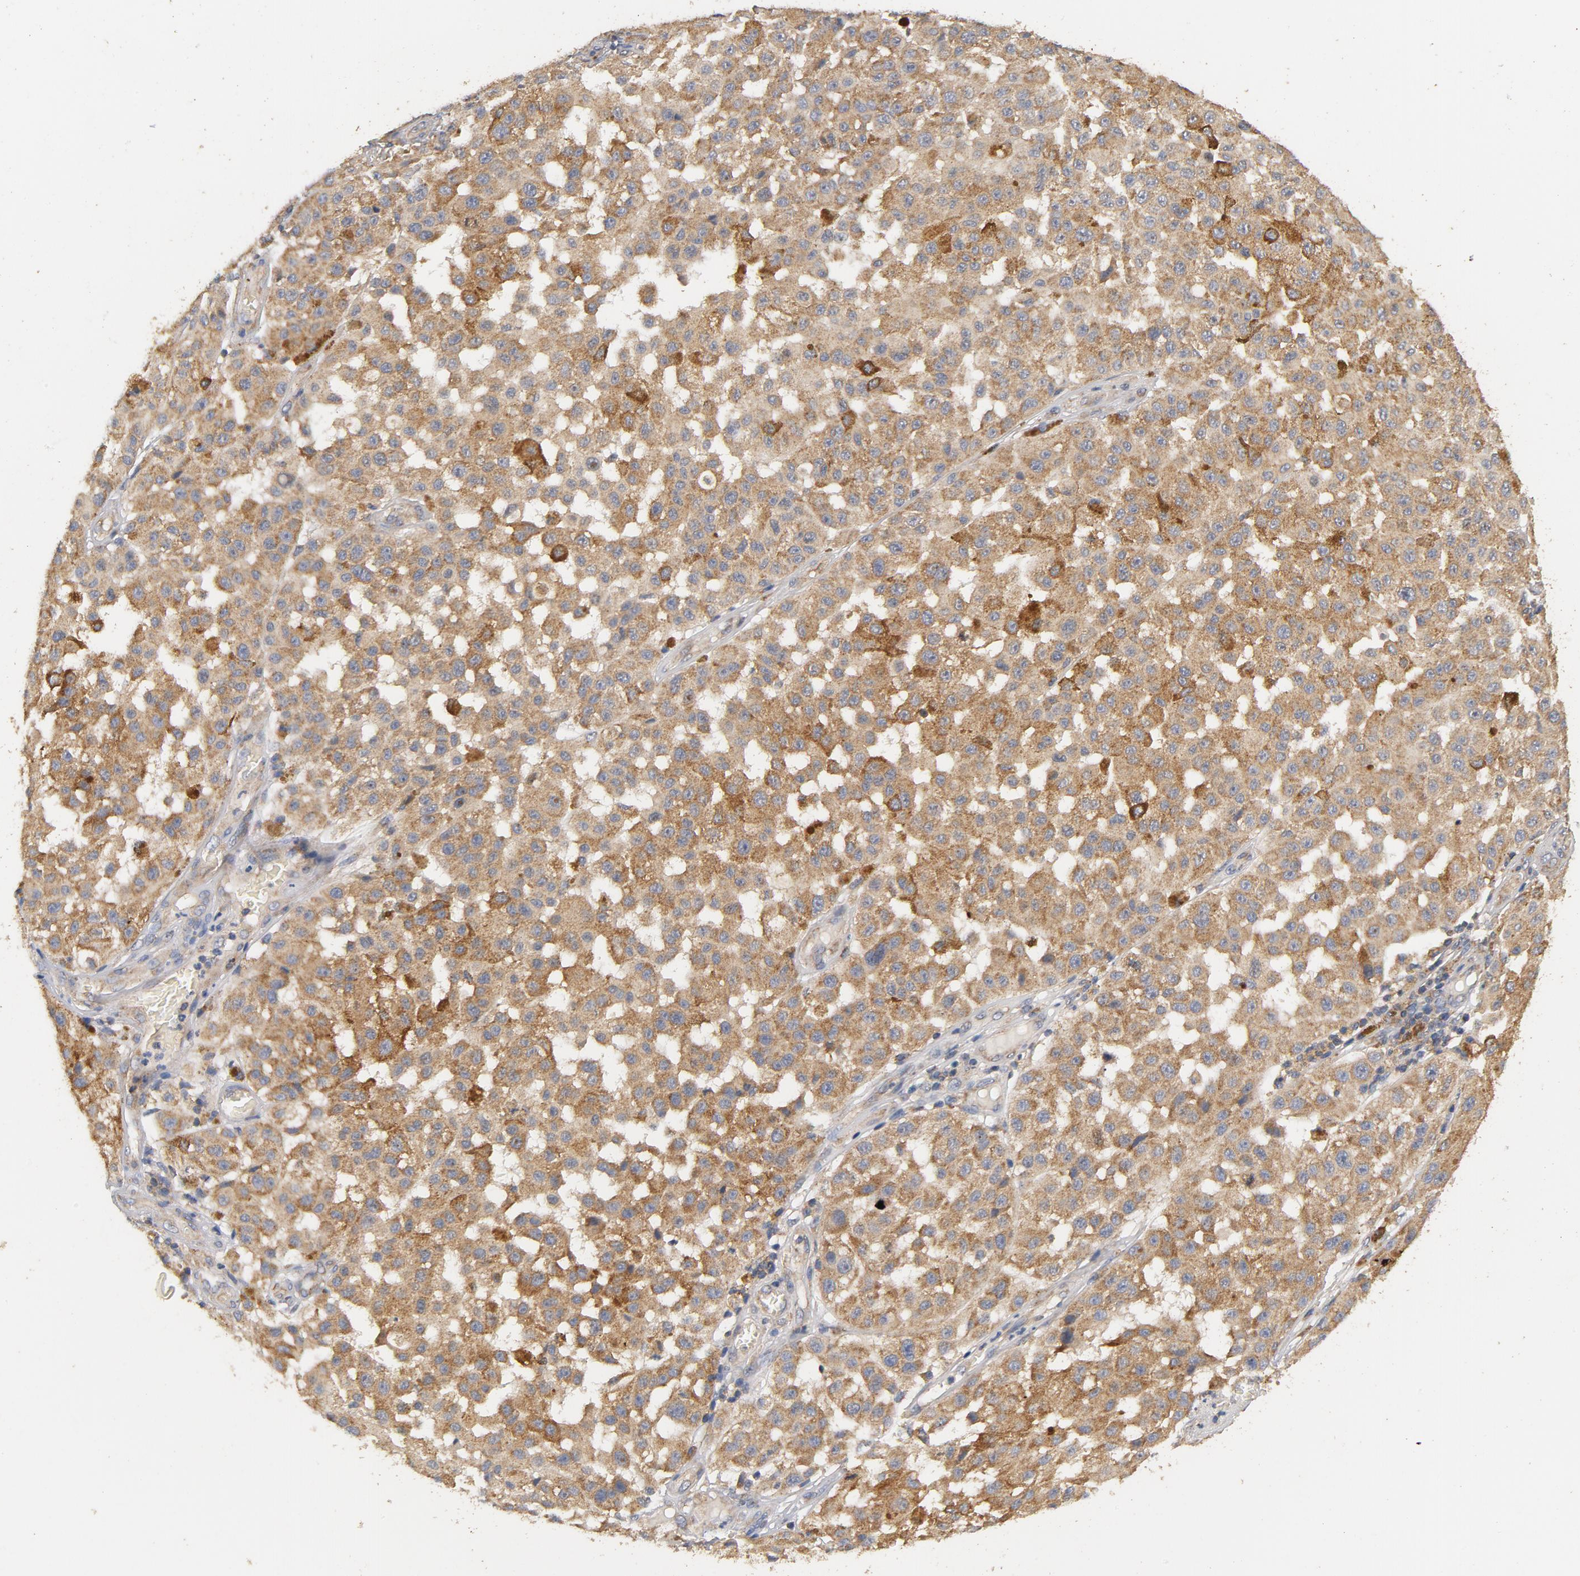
{"staining": {"intensity": "moderate", "quantity": ">75%", "location": "cytoplasmic/membranous"}, "tissue": "melanoma", "cell_type": "Tumor cells", "image_type": "cancer", "snomed": [{"axis": "morphology", "description": "Malignant melanoma, Metastatic site"}, {"axis": "topography", "description": "Pancreas"}], "caption": "Immunohistochemical staining of melanoma reveals medium levels of moderate cytoplasmic/membranous staining in about >75% of tumor cells. (IHC, brightfield microscopy, high magnification).", "gene": "DDX6", "patient": {"sex": "female", "age": 30}}